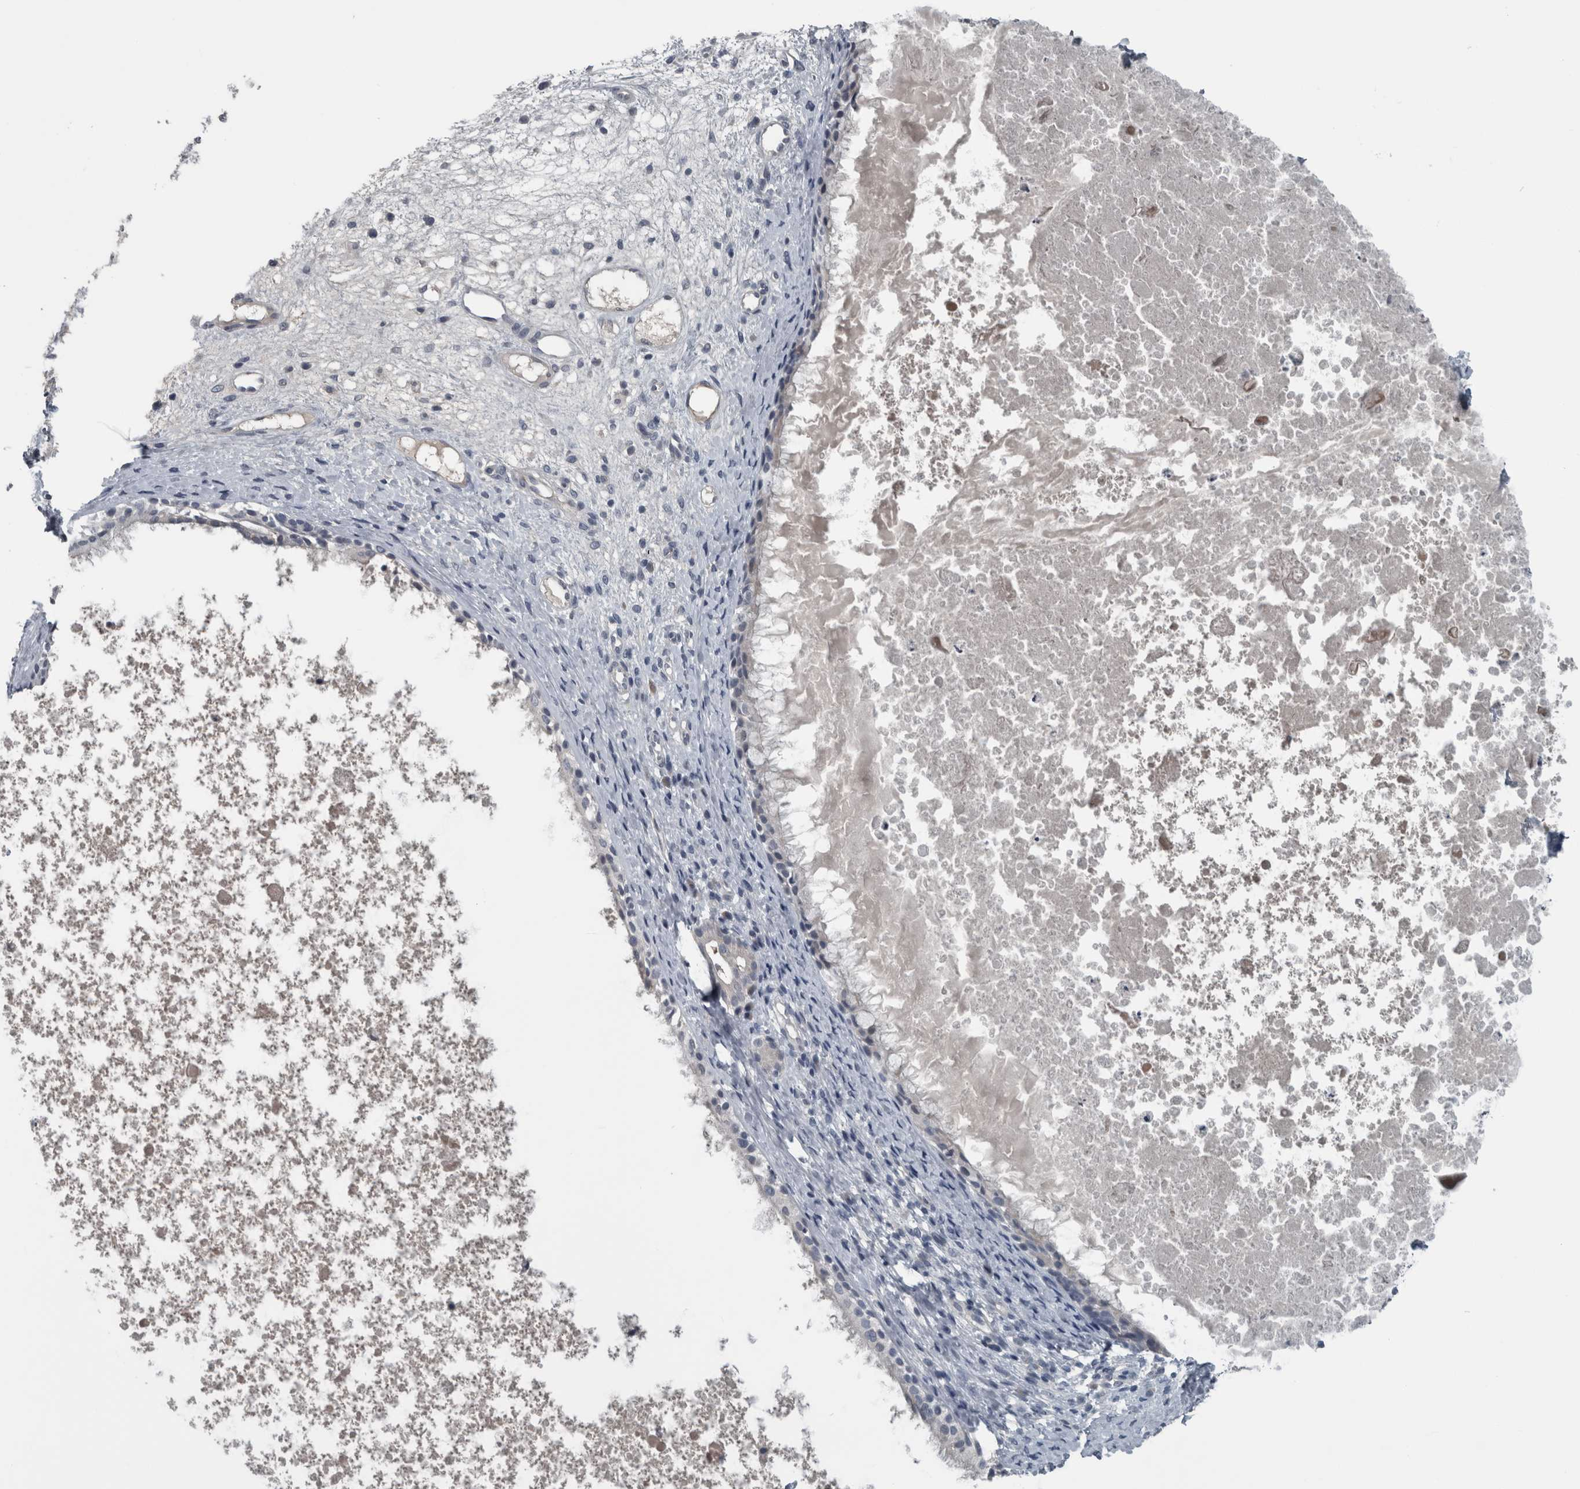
{"staining": {"intensity": "negative", "quantity": "none", "location": "none"}, "tissue": "nasopharynx", "cell_type": "Respiratory epithelial cells", "image_type": "normal", "snomed": [{"axis": "morphology", "description": "Normal tissue, NOS"}, {"axis": "topography", "description": "Nasopharynx"}], "caption": "Immunohistochemistry (IHC) photomicrograph of benign nasopharynx stained for a protein (brown), which exhibits no positivity in respiratory epithelial cells.", "gene": "KRT20", "patient": {"sex": "male", "age": 22}}